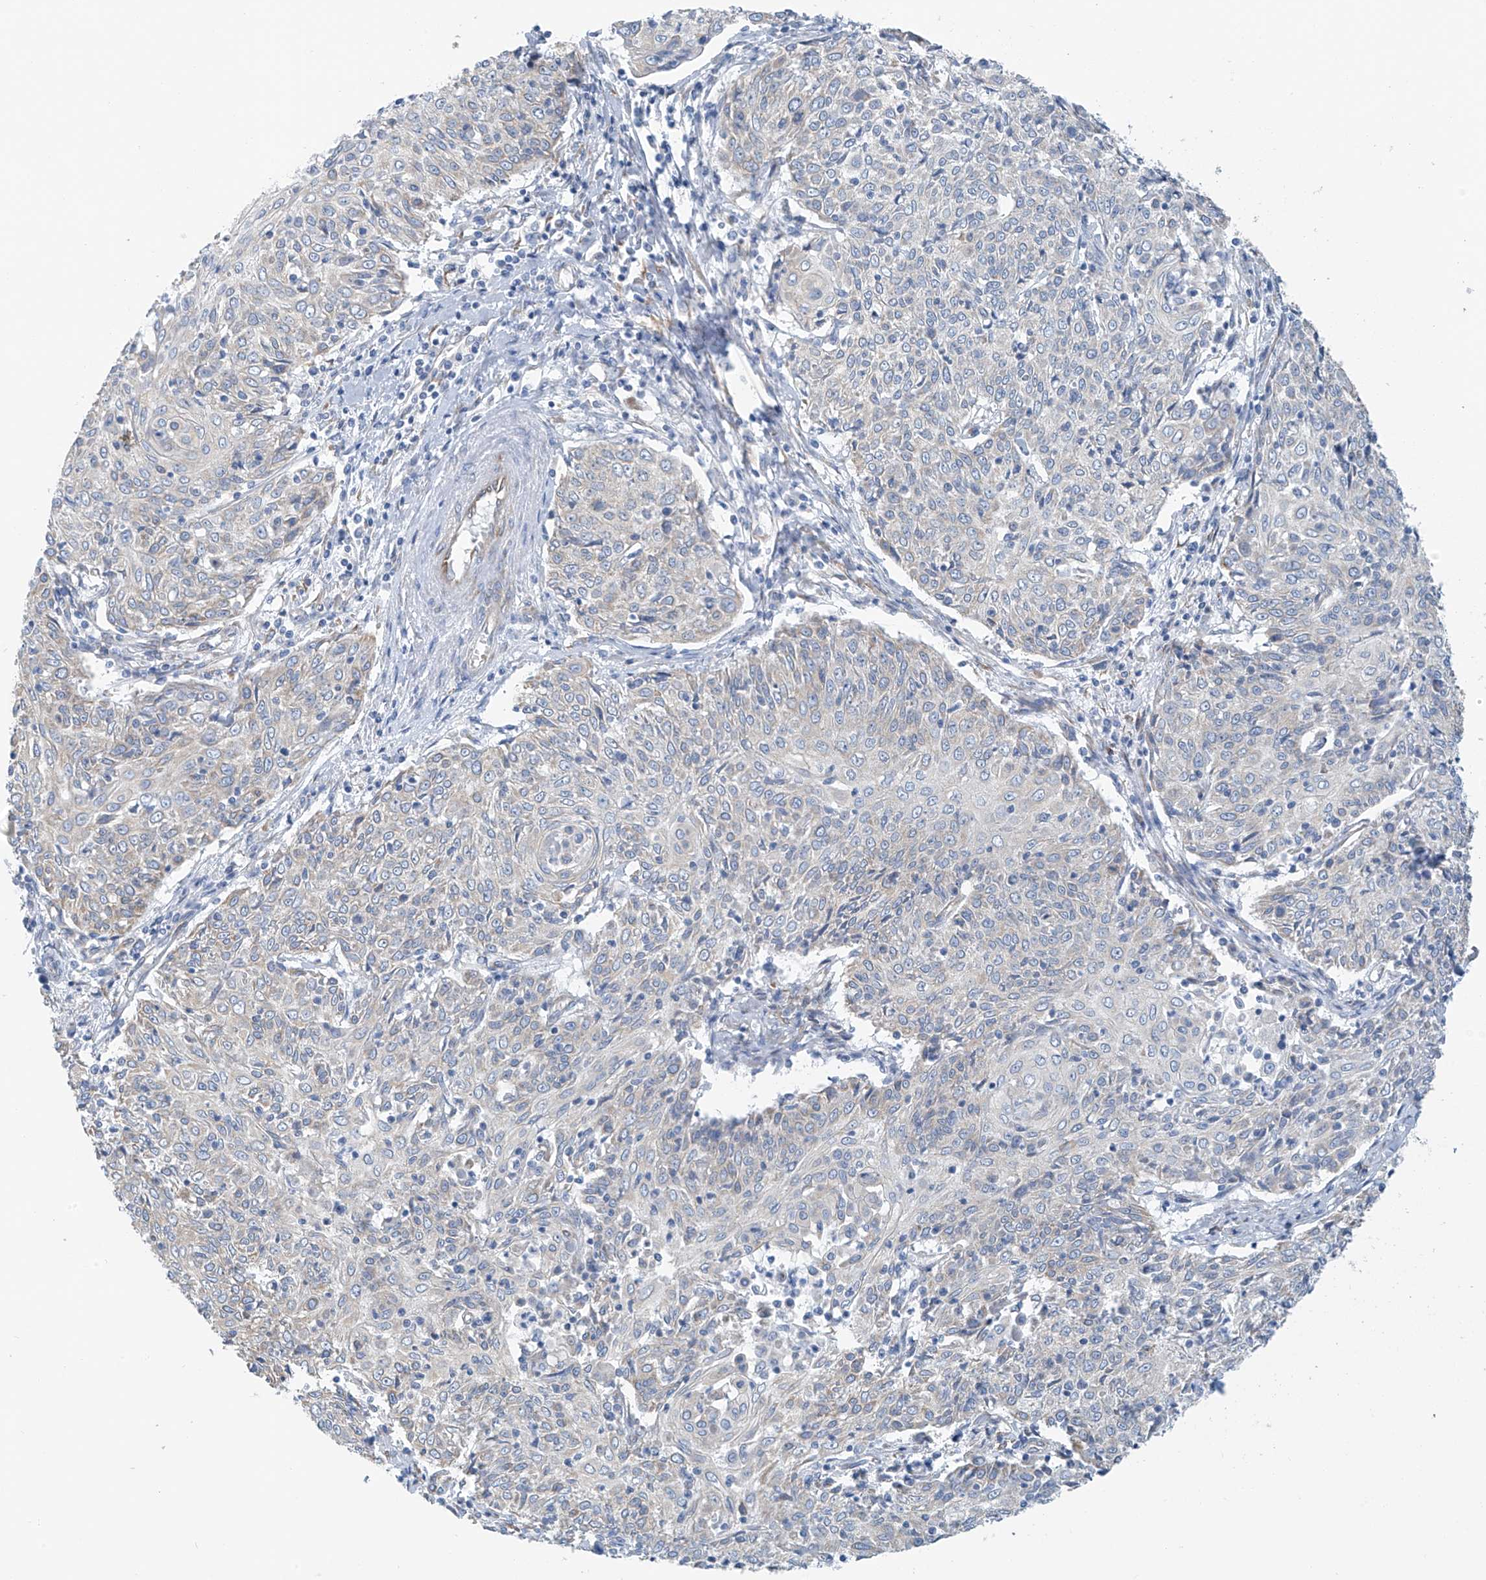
{"staining": {"intensity": "negative", "quantity": "none", "location": "none"}, "tissue": "cervical cancer", "cell_type": "Tumor cells", "image_type": "cancer", "snomed": [{"axis": "morphology", "description": "Squamous cell carcinoma, NOS"}, {"axis": "topography", "description": "Cervix"}], "caption": "Immunohistochemistry micrograph of cervical cancer stained for a protein (brown), which exhibits no expression in tumor cells. Nuclei are stained in blue.", "gene": "RCN2", "patient": {"sex": "female", "age": 48}}